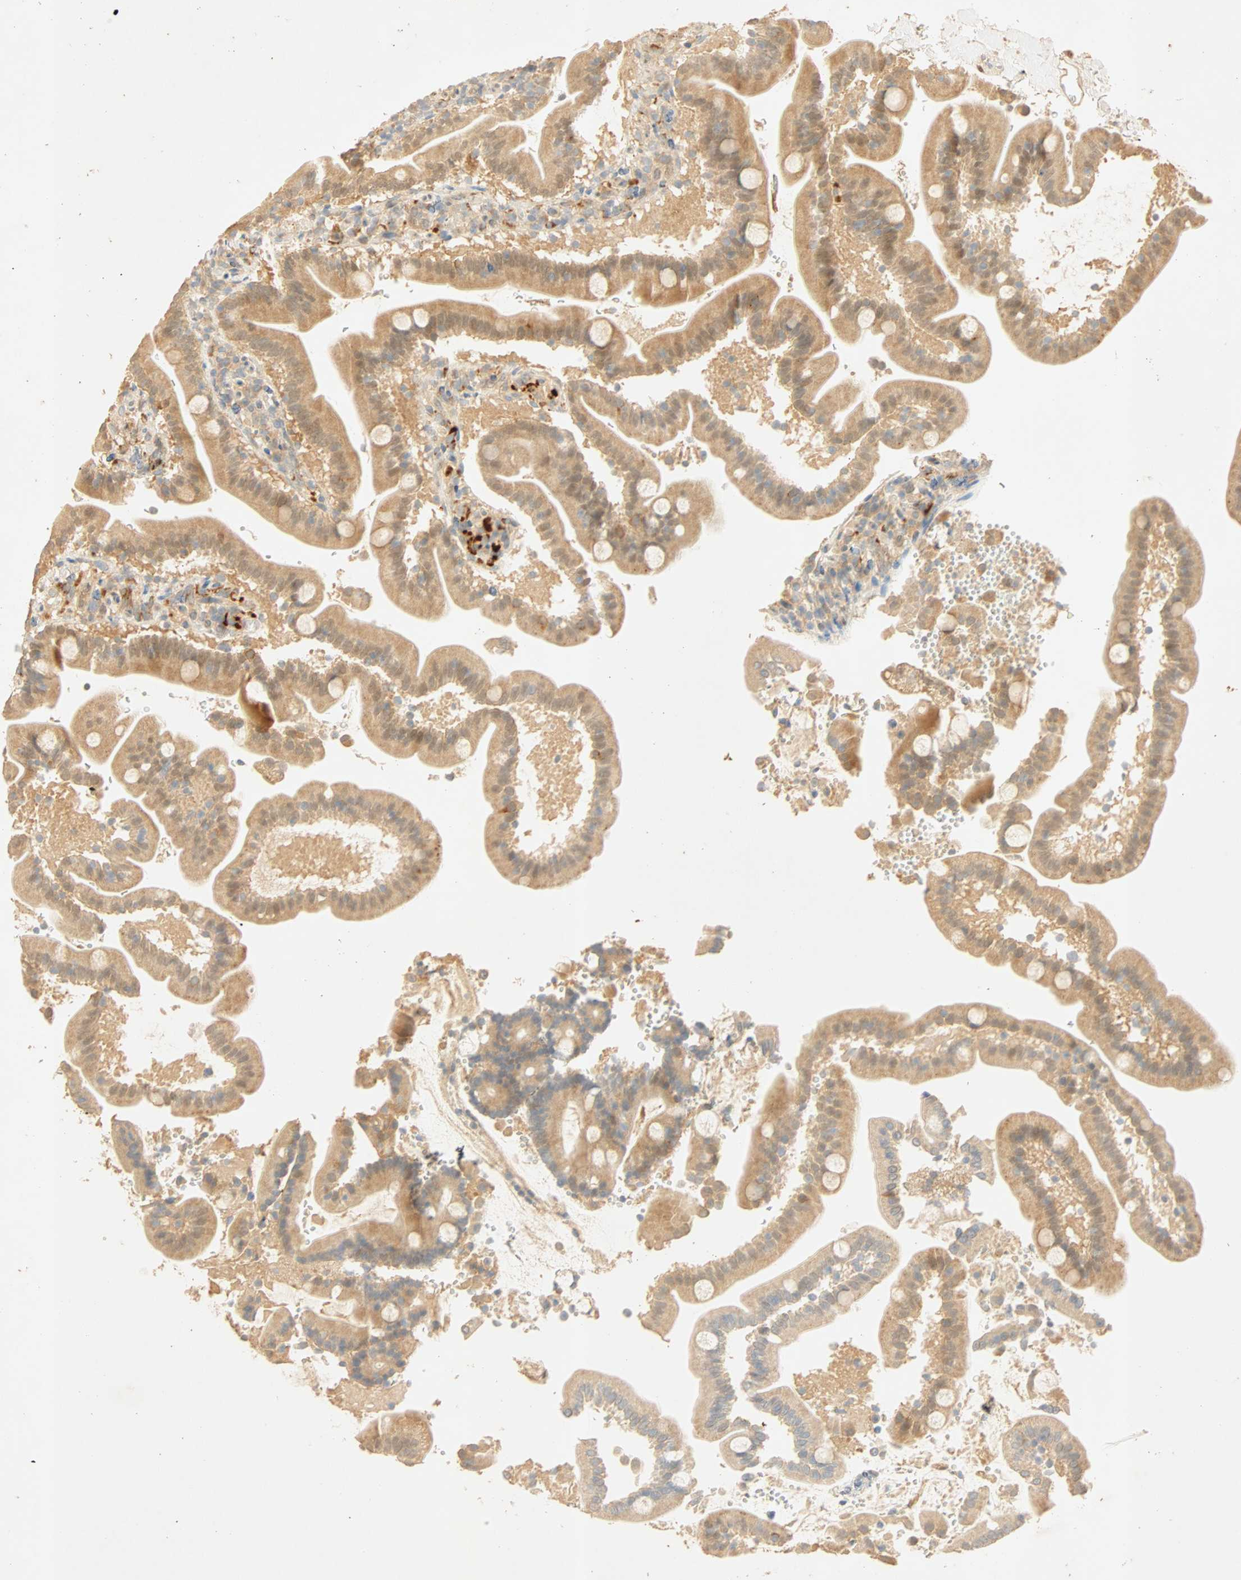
{"staining": {"intensity": "moderate", "quantity": ">75%", "location": "cytoplasmic/membranous"}, "tissue": "duodenum", "cell_type": "Glandular cells", "image_type": "normal", "snomed": [{"axis": "morphology", "description": "Normal tissue, NOS"}, {"axis": "topography", "description": "Duodenum"}], "caption": "An image of duodenum stained for a protein exhibits moderate cytoplasmic/membranous brown staining in glandular cells. The protein of interest is stained brown, and the nuclei are stained in blue (DAB (3,3'-diaminobenzidine) IHC with brightfield microscopy, high magnification).", "gene": "SELENBP1", "patient": {"sex": "male", "age": 54}}